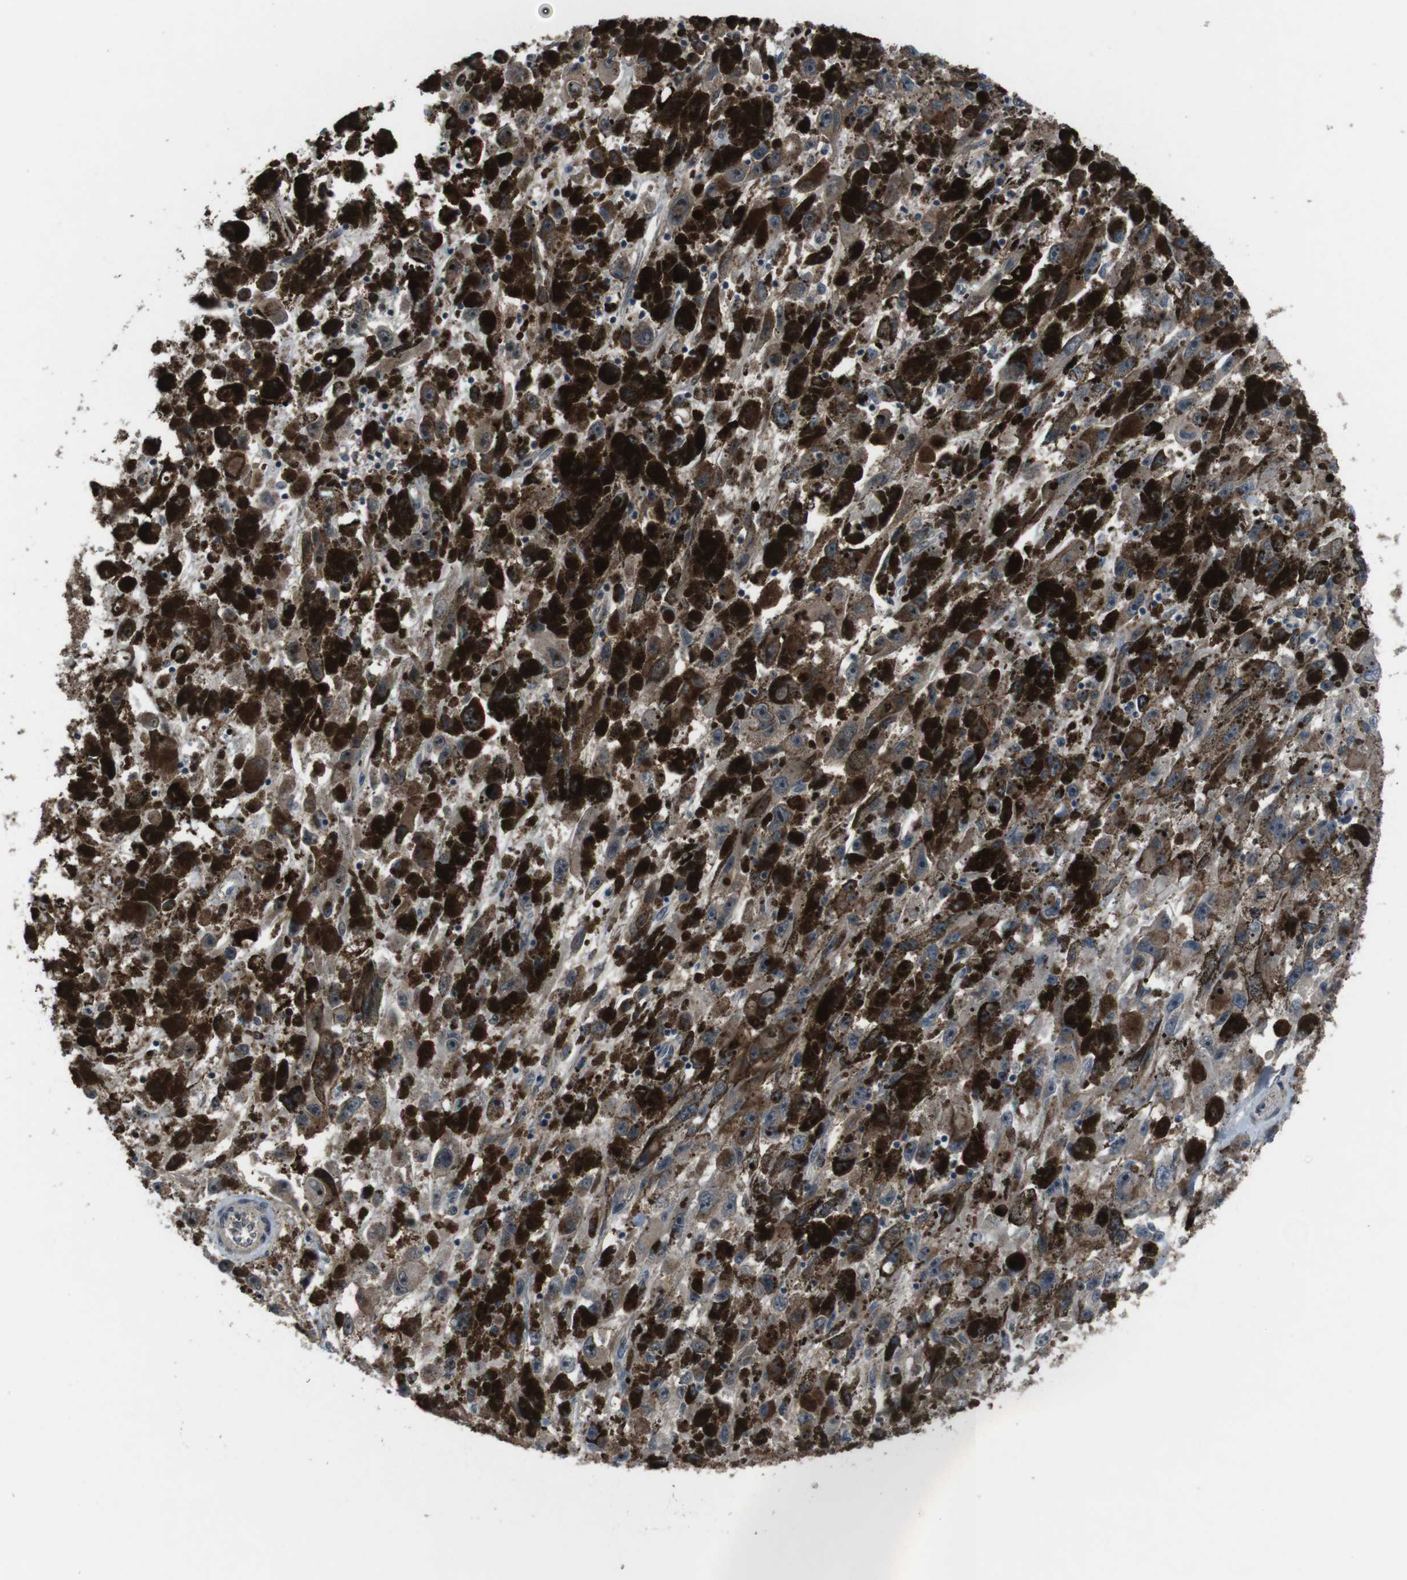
{"staining": {"intensity": "moderate", "quantity": ">75%", "location": "cytoplasmic/membranous"}, "tissue": "melanoma", "cell_type": "Tumor cells", "image_type": "cancer", "snomed": [{"axis": "morphology", "description": "Malignant melanoma, NOS"}, {"axis": "topography", "description": "Skin"}], "caption": "Immunohistochemical staining of malignant melanoma displays medium levels of moderate cytoplasmic/membranous staining in approximately >75% of tumor cells. The staining was performed using DAB (3,3'-diaminobenzidine), with brown indicating positive protein expression. Nuclei are stained blue with hematoxylin.", "gene": "GDF10", "patient": {"sex": "female", "age": 104}}